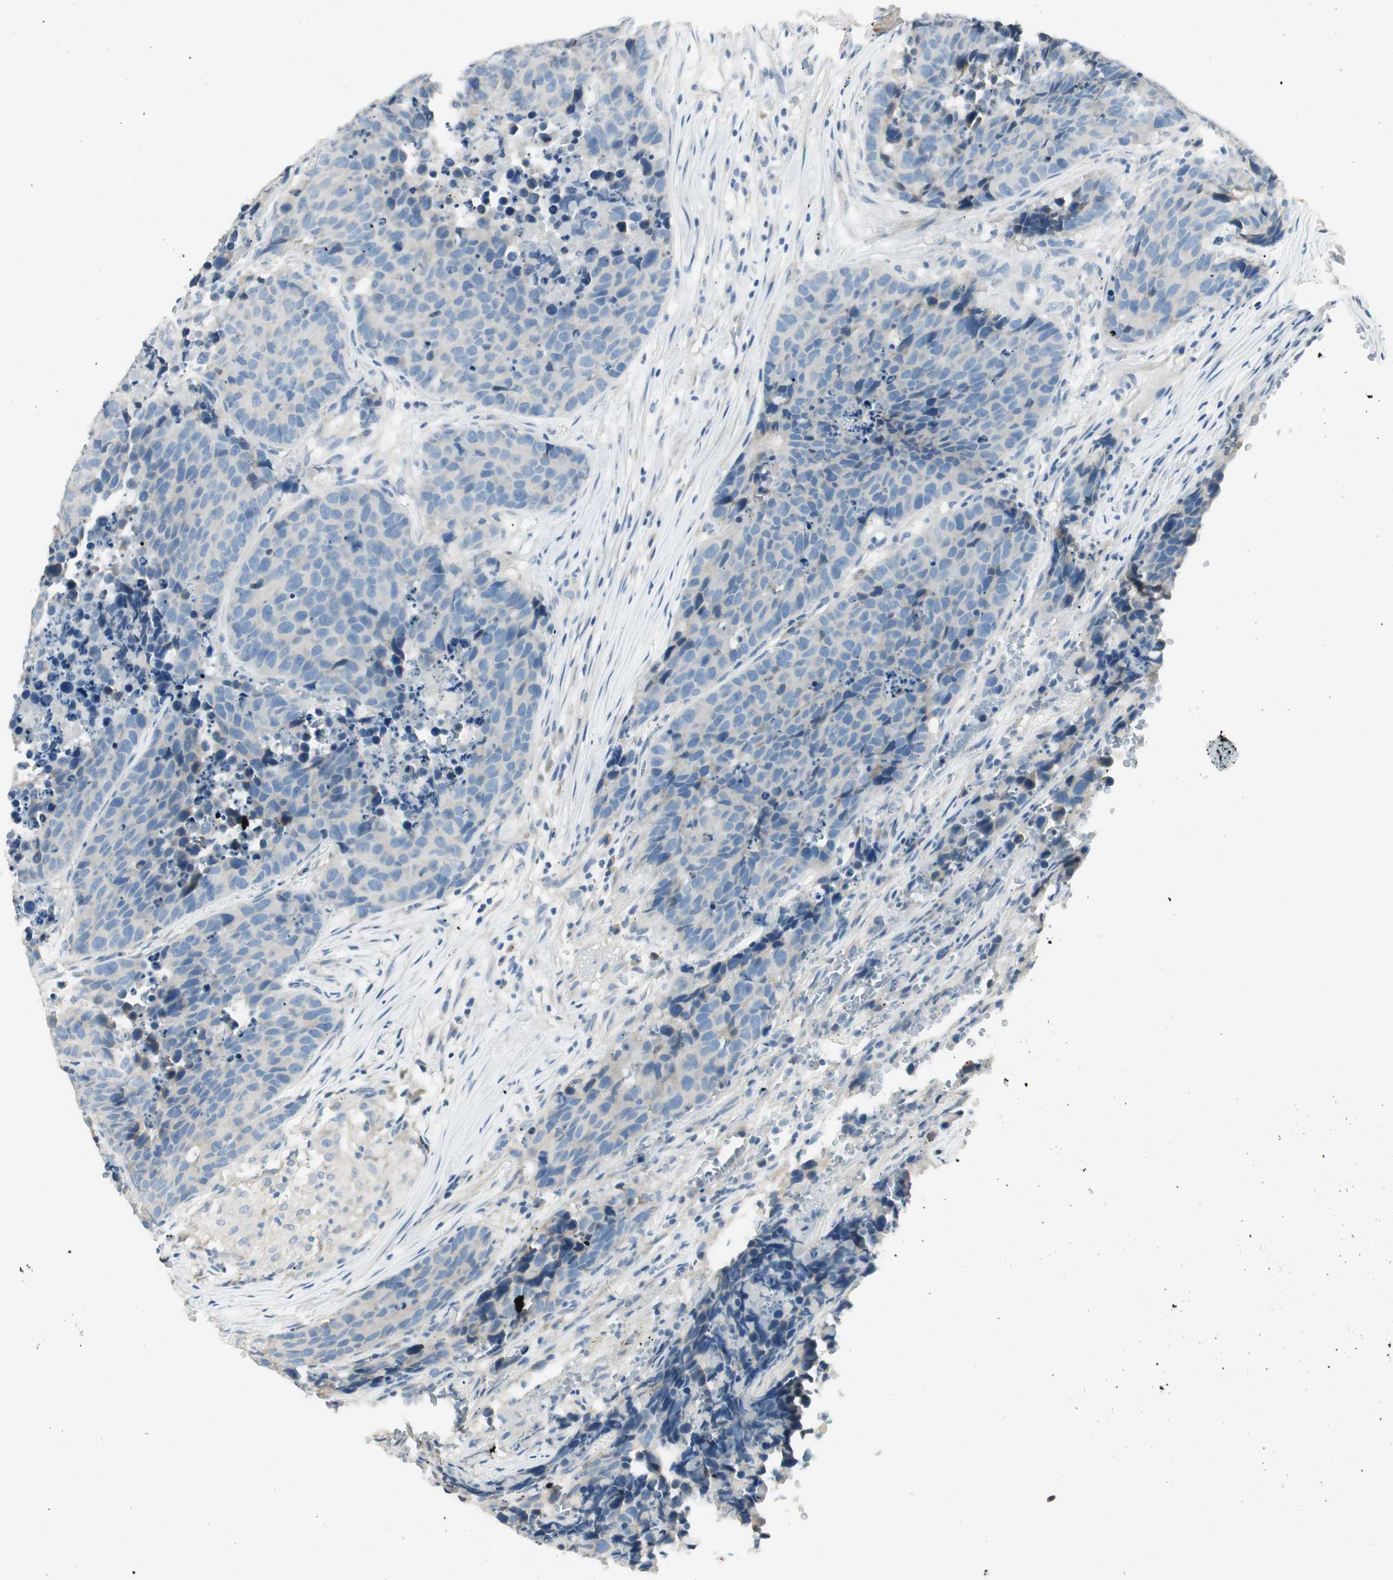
{"staining": {"intensity": "negative", "quantity": "none", "location": "none"}, "tissue": "carcinoid", "cell_type": "Tumor cells", "image_type": "cancer", "snomed": [{"axis": "morphology", "description": "Carcinoid, malignant, NOS"}, {"axis": "topography", "description": "Lung"}], "caption": "High magnification brightfield microscopy of carcinoid stained with DAB (3,3'-diaminobenzidine) (brown) and counterstained with hematoxylin (blue): tumor cells show no significant expression. The staining was performed using DAB to visualize the protein expression in brown, while the nuclei were stained in blue with hematoxylin (Magnification: 20x).", "gene": "TACR3", "patient": {"sex": "male", "age": 60}}